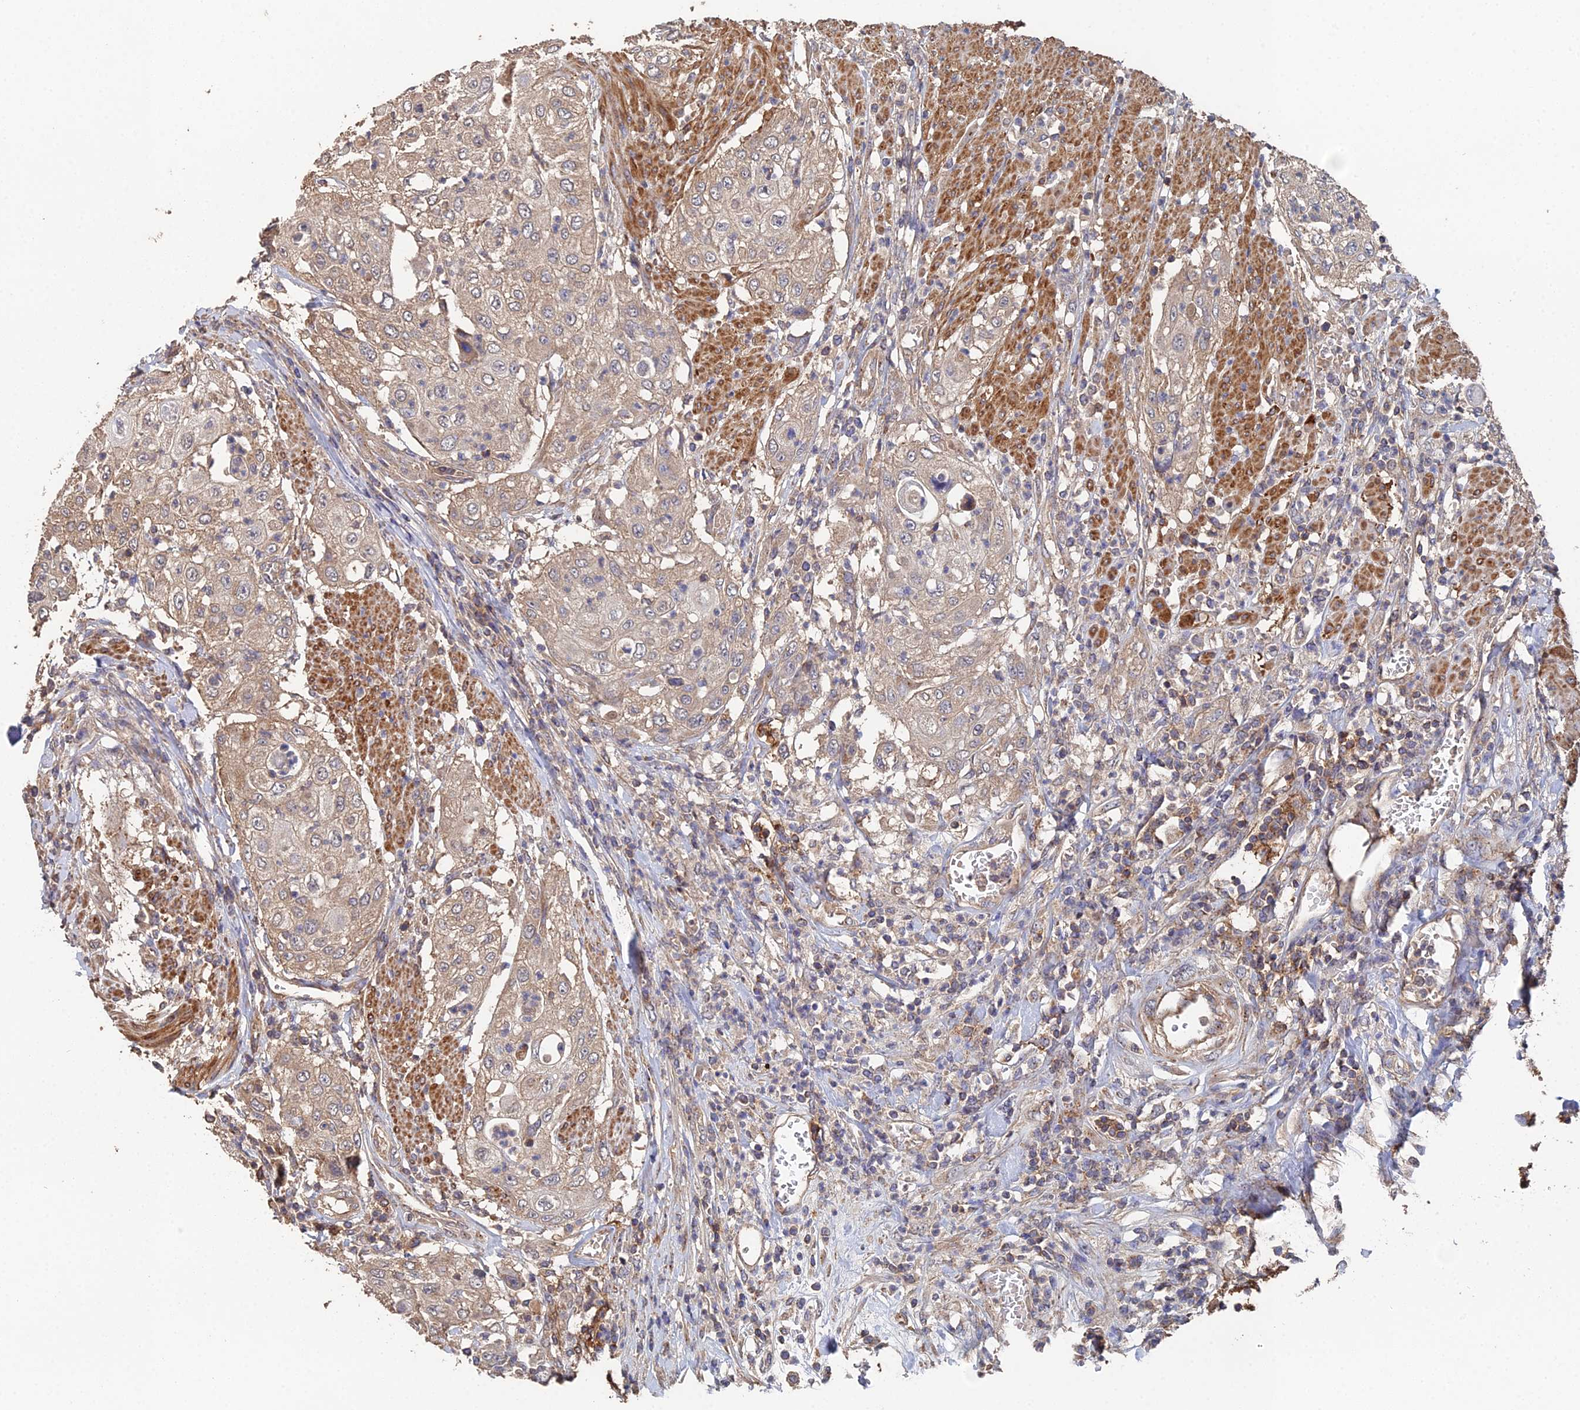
{"staining": {"intensity": "weak", "quantity": ">75%", "location": "cytoplasmic/membranous"}, "tissue": "urothelial cancer", "cell_type": "Tumor cells", "image_type": "cancer", "snomed": [{"axis": "morphology", "description": "Urothelial carcinoma, High grade"}, {"axis": "topography", "description": "Urinary bladder"}], "caption": "This photomicrograph shows IHC staining of high-grade urothelial carcinoma, with low weak cytoplasmic/membranous positivity in about >75% of tumor cells.", "gene": "SPANXN4", "patient": {"sex": "female", "age": 79}}